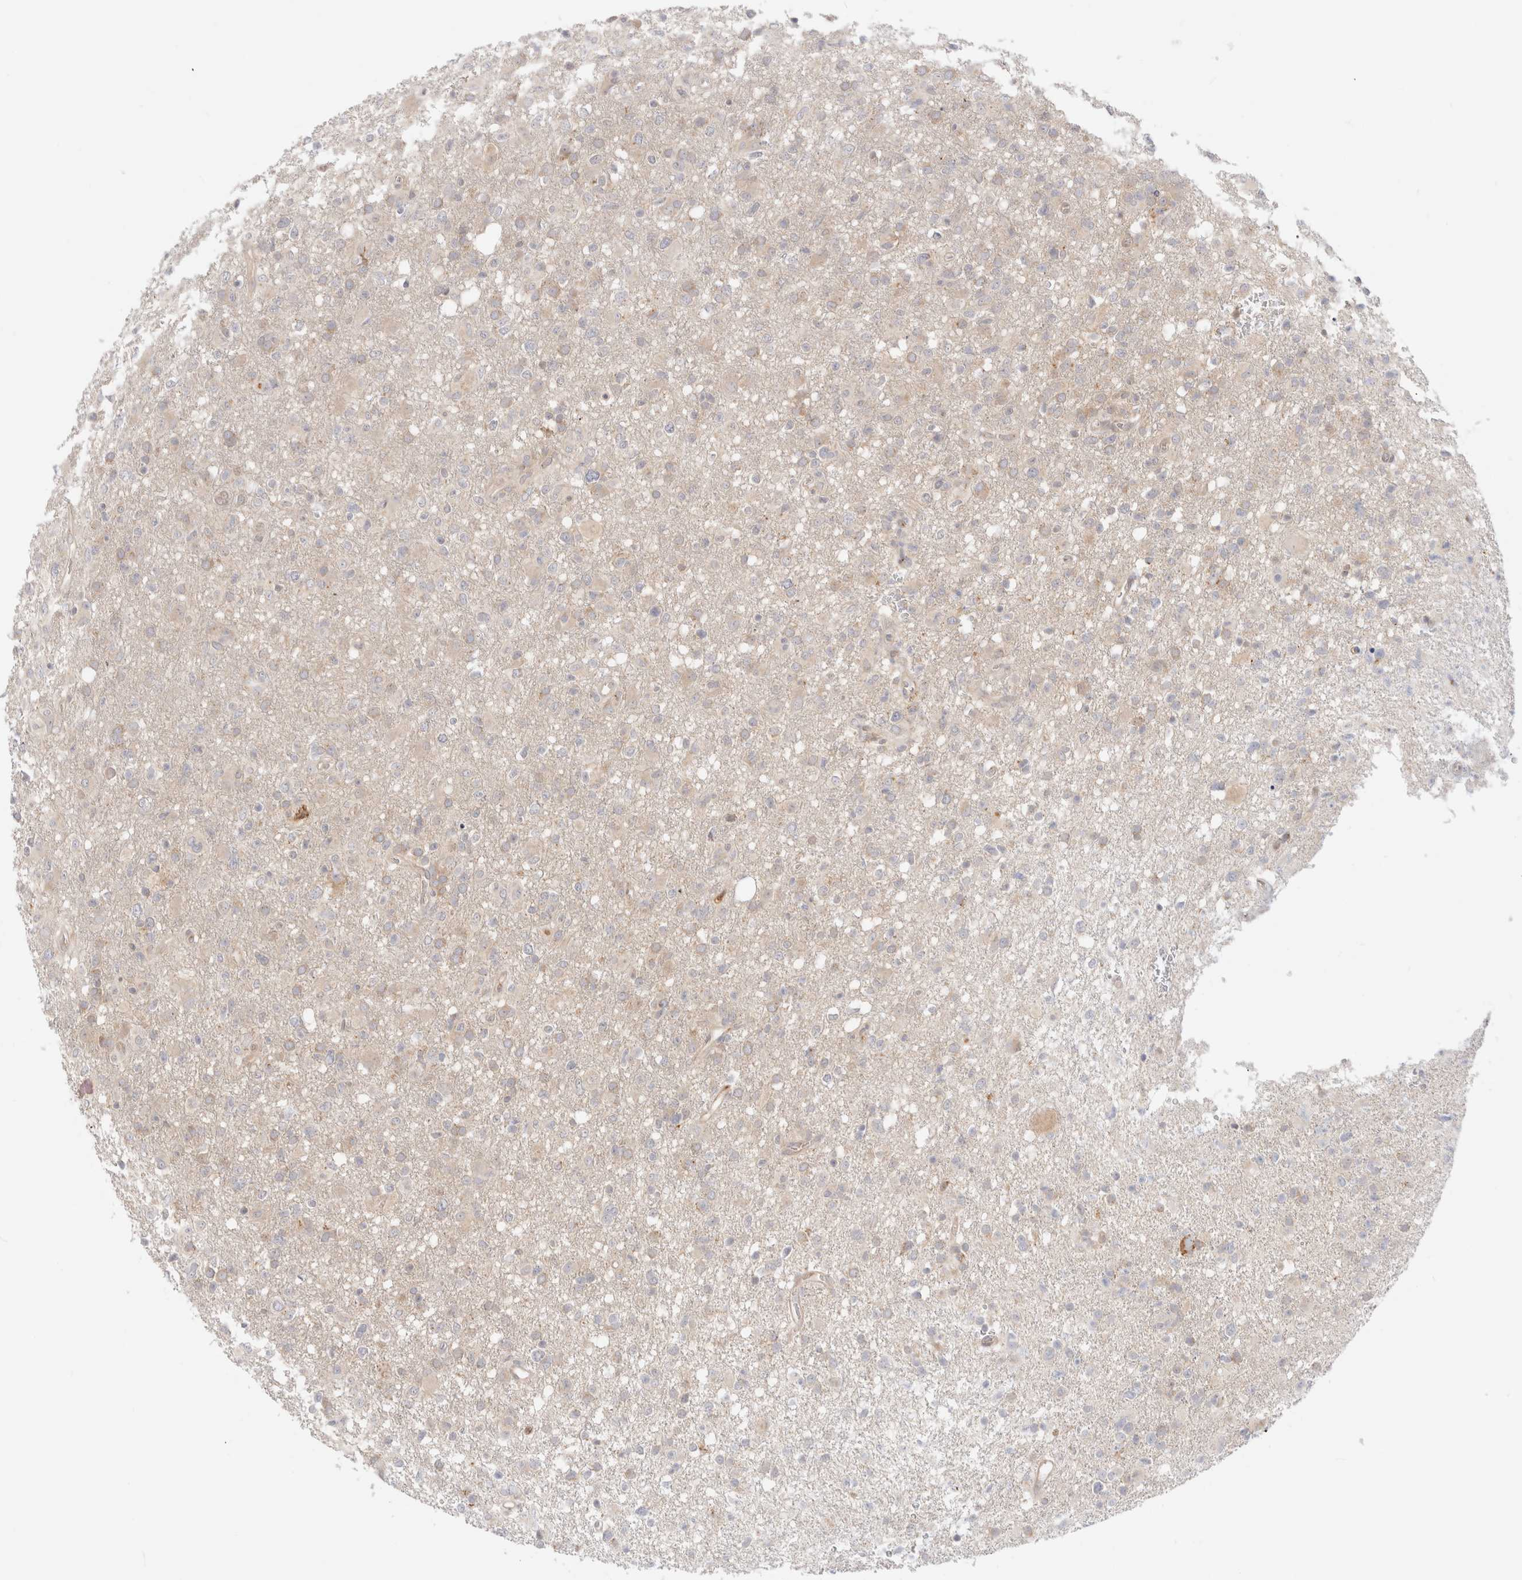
{"staining": {"intensity": "weak", "quantity": "<25%", "location": "cytoplasmic/membranous"}, "tissue": "glioma", "cell_type": "Tumor cells", "image_type": "cancer", "snomed": [{"axis": "morphology", "description": "Glioma, malignant, High grade"}, {"axis": "topography", "description": "Brain"}], "caption": "This is an IHC image of human malignant high-grade glioma. There is no expression in tumor cells.", "gene": "EFCAB13", "patient": {"sex": "female", "age": 57}}